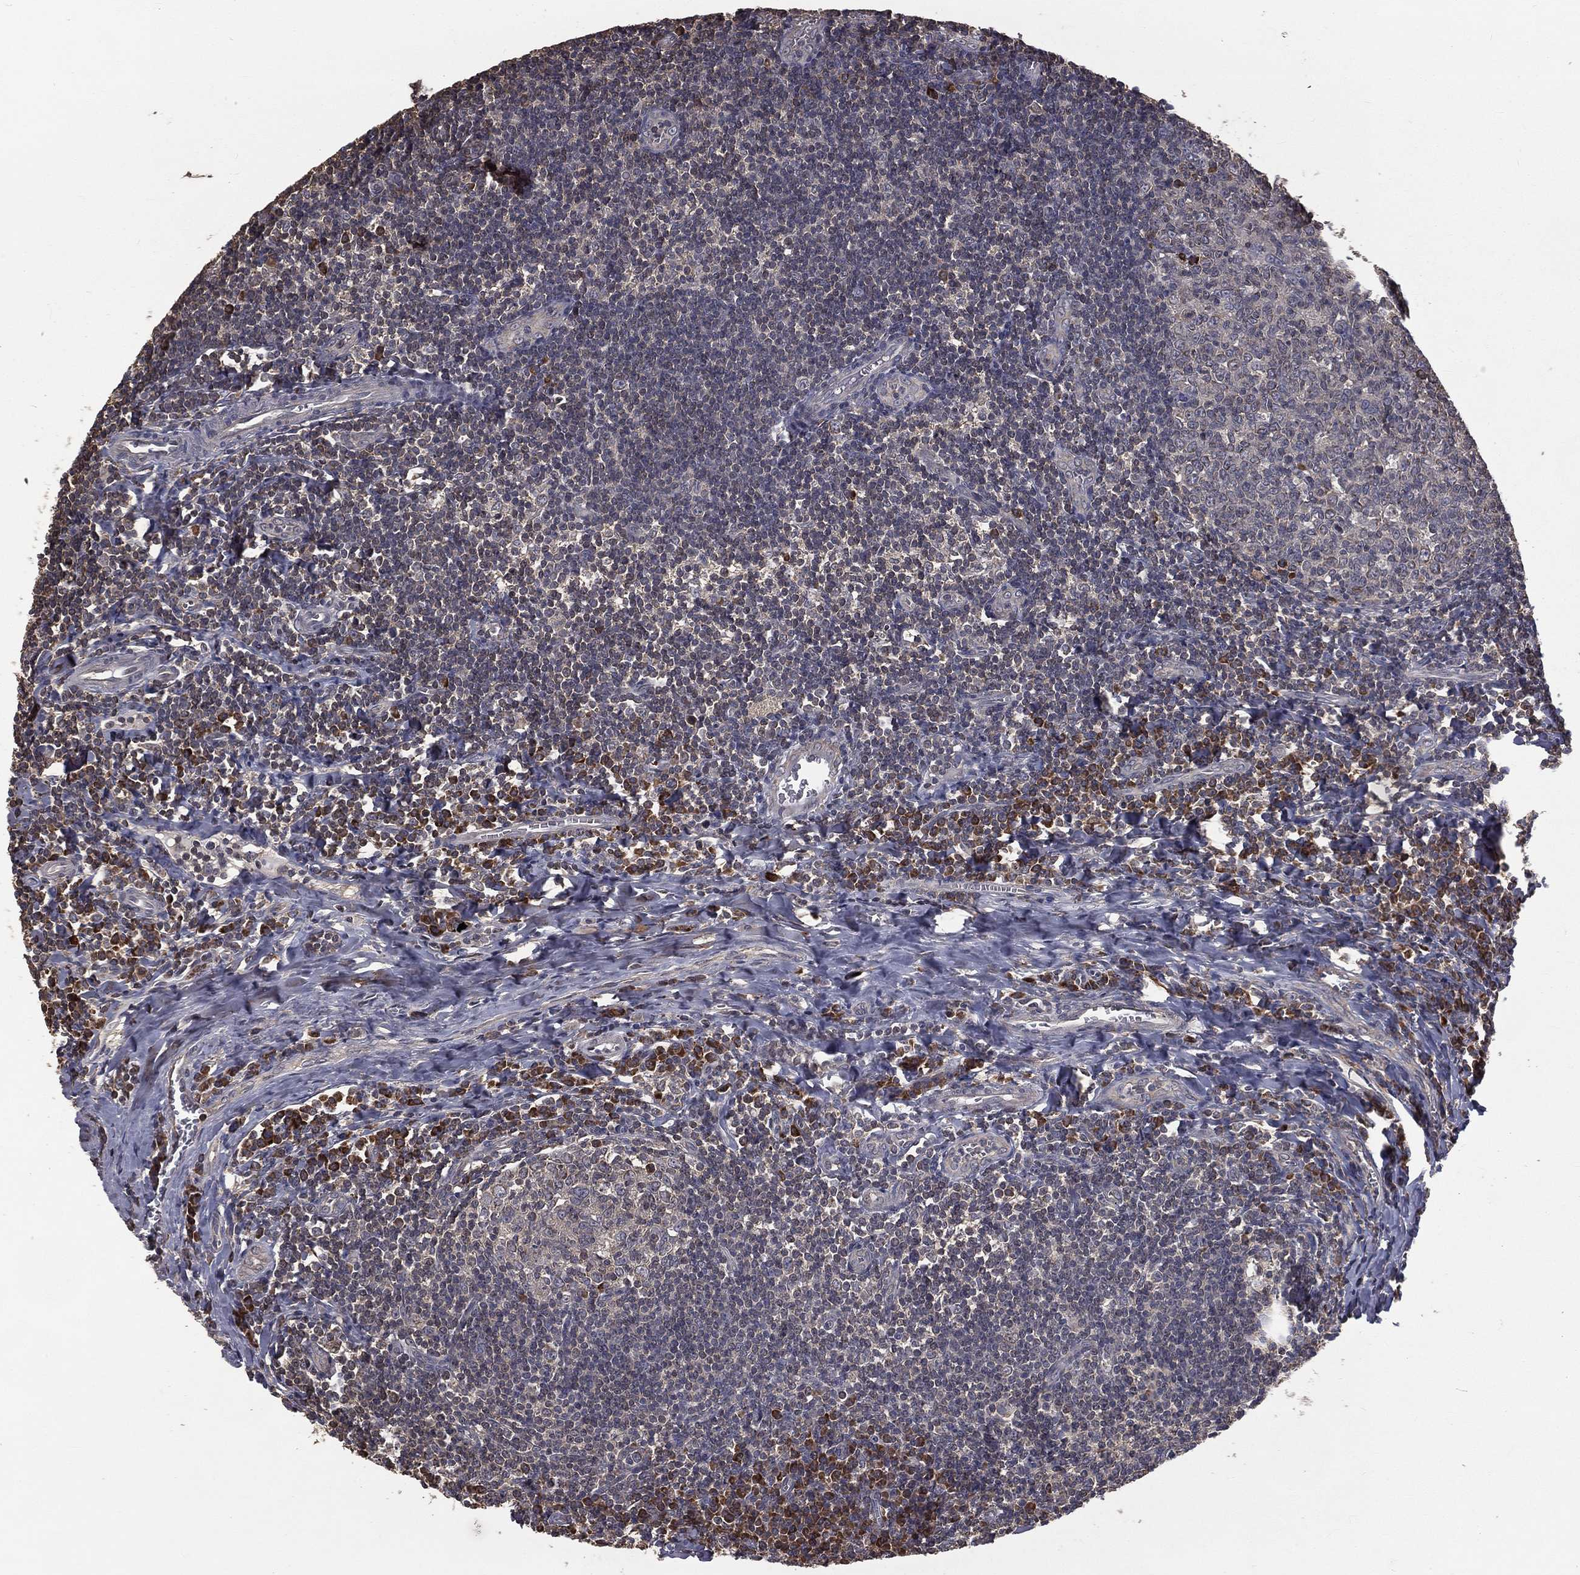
{"staining": {"intensity": "moderate", "quantity": "<25%", "location": "cytoplasmic/membranous"}, "tissue": "tonsil", "cell_type": "Germinal center cells", "image_type": "normal", "snomed": [{"axis": "morphology", "description": "Normal tissue, NOS"}, {"axis": "morphology", "description": "Inflammation, NOS"}, {"axis": "topography", "description": "Tonsil"}], "caption": "Tonsil stained with a brown dye reveals moderate cytoplasmic/membranous positive positivity in approximately <25% of germinal center cells.", "gene": "OLFML1", "patient": {"sex": "female", "age": 31}}